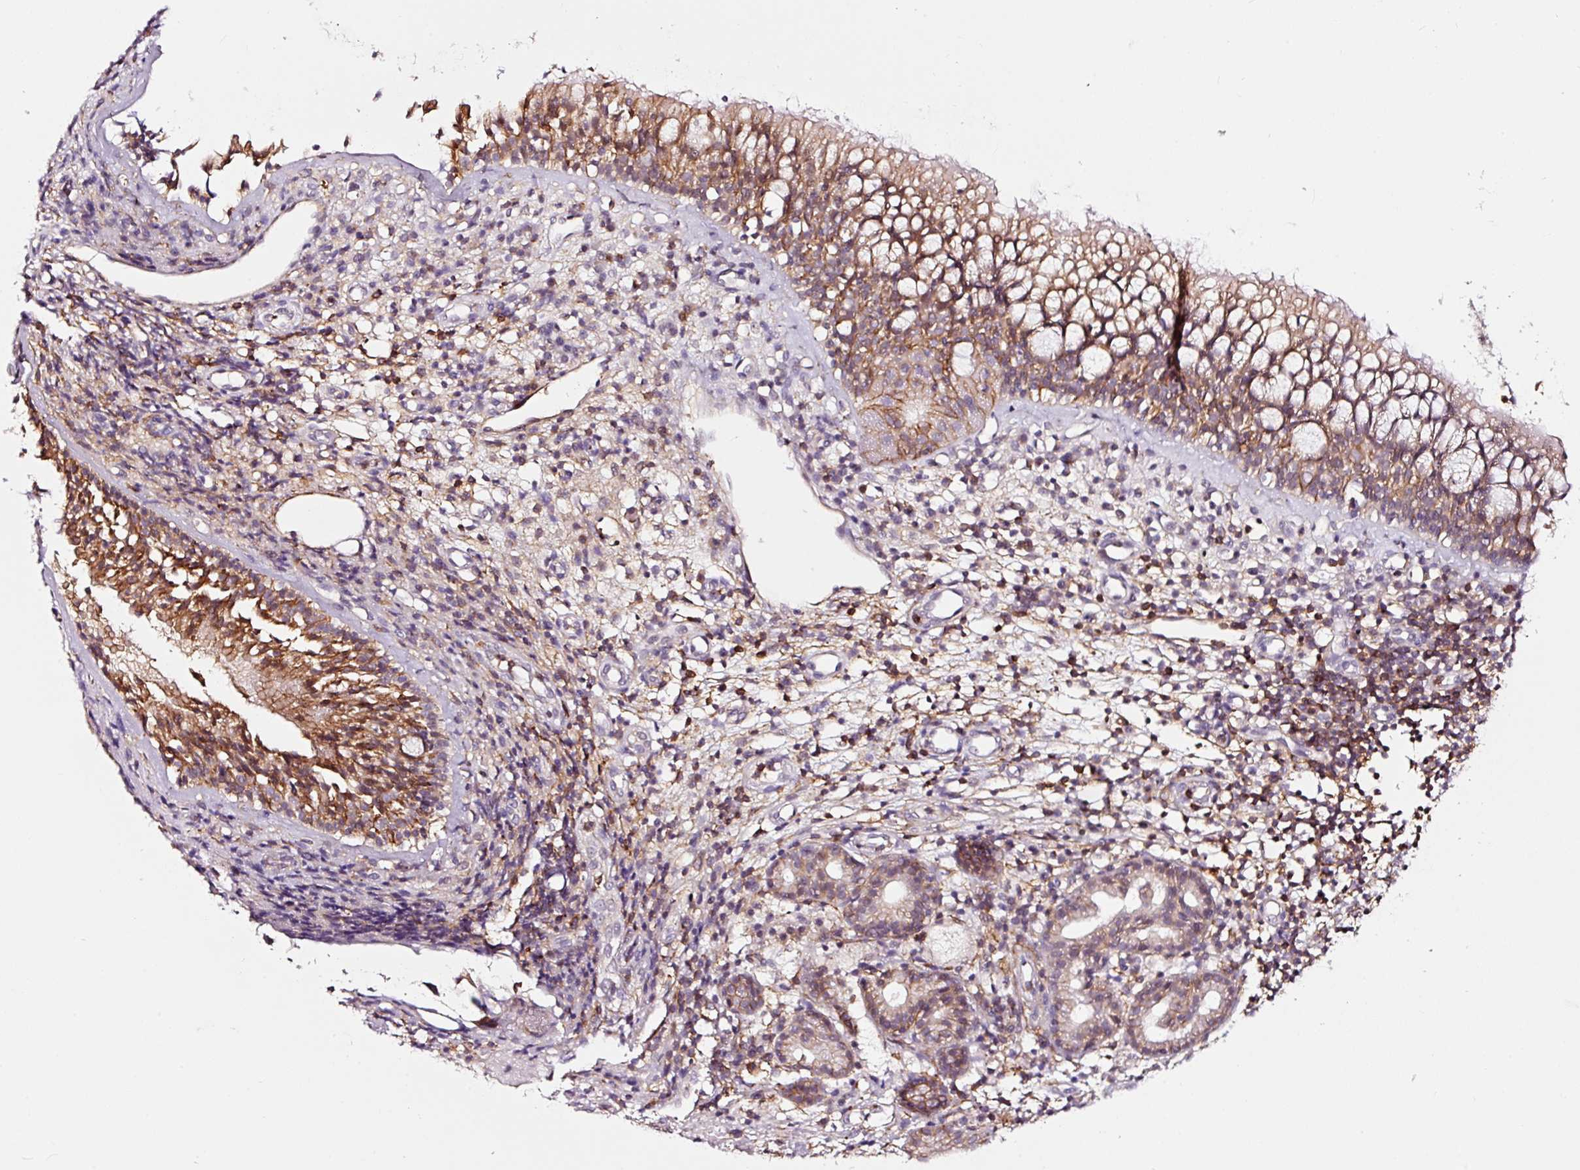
{"staining": {"intensity": "moderate", "quantity": ">75%", "location": "cytoplasmic/membranous"}, "tissue": "nasopharynx", "cell_type": "Respiratory epithelial cells", "image_type": "normal", "snomed": [{"axis": "morphology", "description": "Normal tissue, NOS"}, {"axis": "topography", "description": "Nasopharynx"}], "caption": "Immunohistochemical staining of normal human nasopharynx demonstrates medium levels of moderate cytoplasmic/membranous staining in about >75% of respiratory epithelial cells.", "gene": "ADD3", "patient": {"sex": "female", "age": 62}}